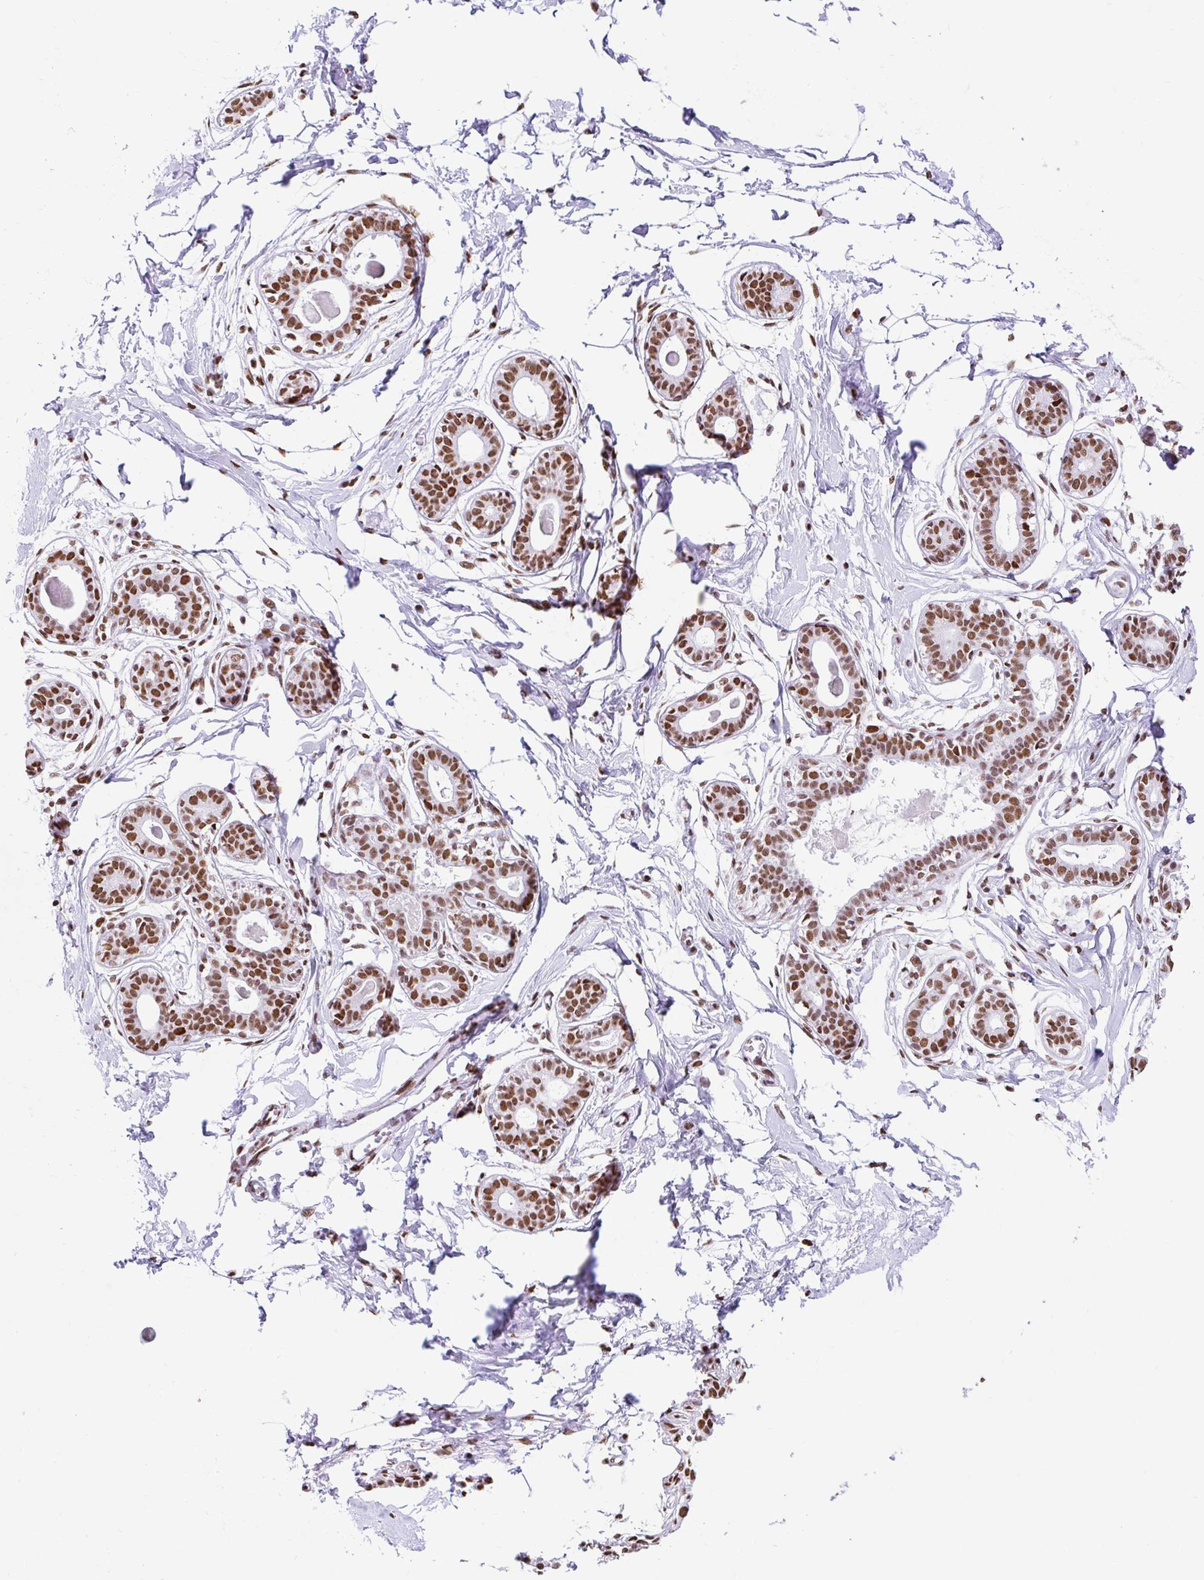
{"staining": {"intensity": "strong", "quantity": ">75%", "location": "nuclear"}, "tissue": "breast", "cell_type": "Adipocytes", "image_type": "normal", "snomed": [{"axis": "morphology", "description": "Normal tissue, NOS"}, {"axis": "topography", "description": "Breast"}], "caption": "Strong nuclear protein staining is identified in about >75% of adipocytes in breast.", "gene": "KHDRBS1", "patient": {"sex": "female", "age": 45}}